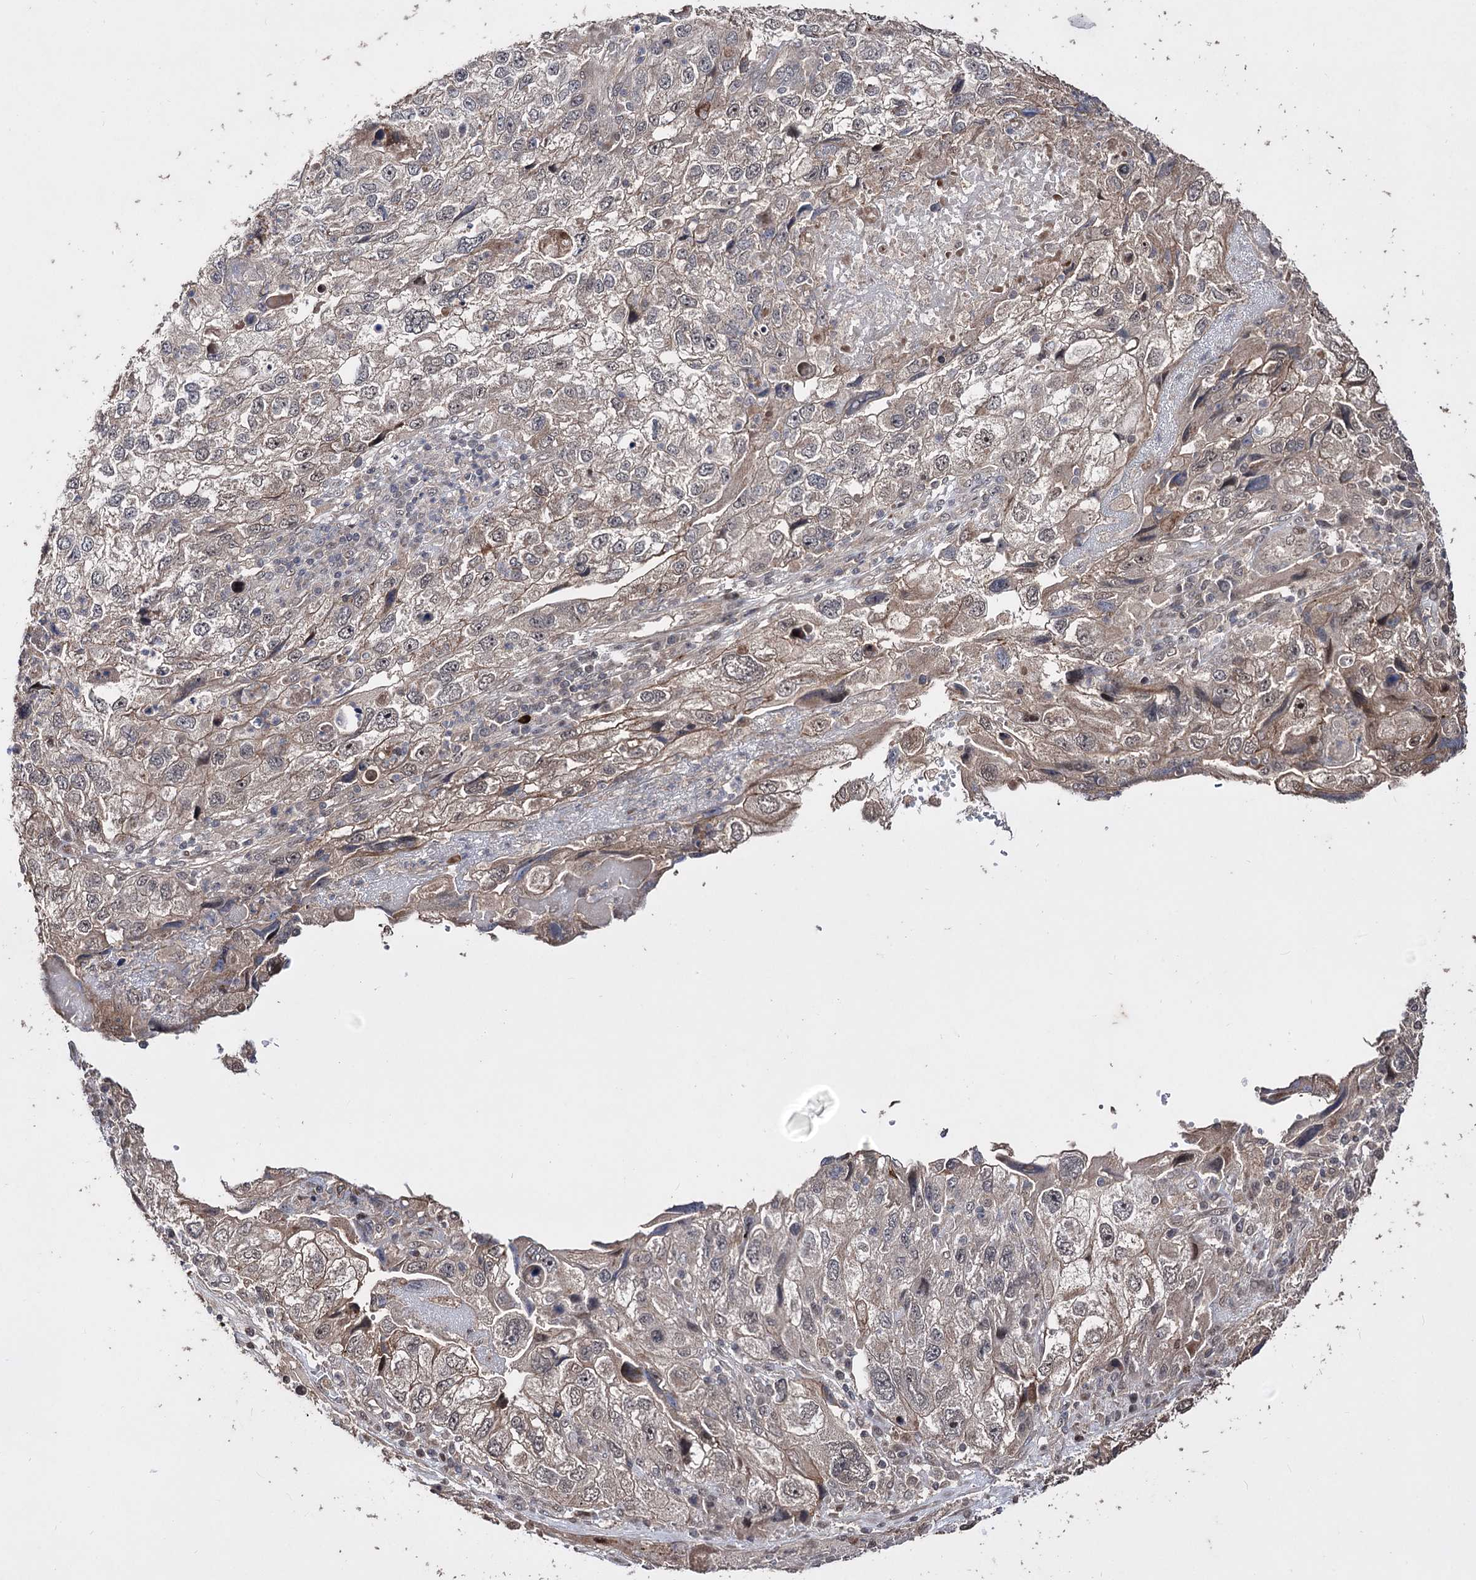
{"staining": {"intensity": "weak", "quantity": "25%-75%", "location": "cytoplasmic/membranous"}, "tissue": "endometrial cancer", "cell_type": "Tumor cells", "image_type": "cancer", "snomed": [{"axis": "morphology", "description": "Adenocarcinoma, NOS"}, {"axis": "topography", "description": "Endometrium"}], "caption": "Endometrial cancer (adenocarcinoma) stained with IHC displays weak cytoplasmic/membranous expression in about 25%-75% of tumor cells. (DAB (3,3'-diaminobenzidine) = brown stain, brightfield microscopy at high magnification).", "gene": "CPNE8", "patient": {"sex": "female", "age": 49}}